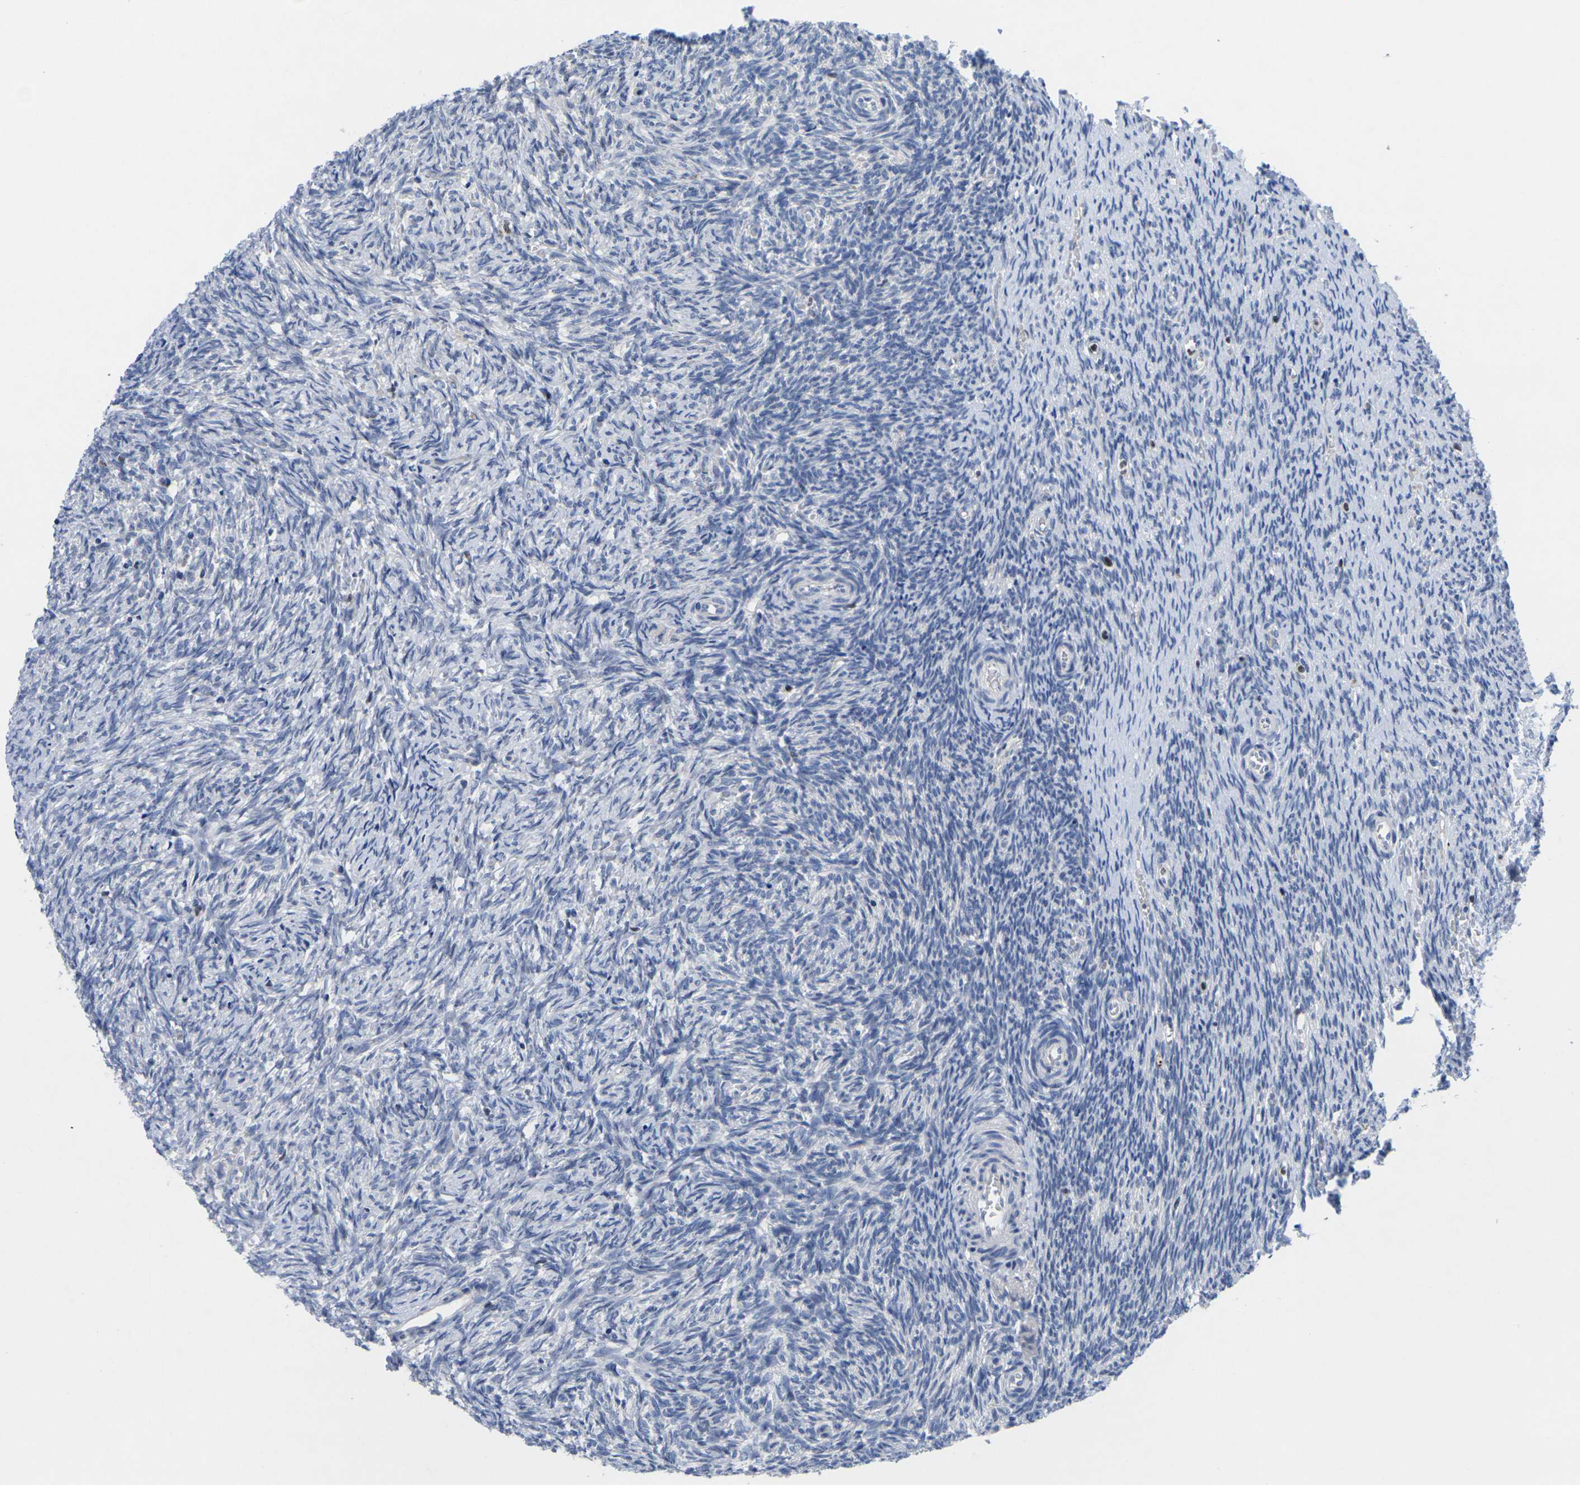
{"staining": {"intensity": "negative", "quantity": "none", "location": "none"}, "tissue": "ovary", "cell_type": "Ovarian stroma cells", "image_type": "normal", "snomed": [{"axis": "morphology", "description": "Normal tissue, NOS"}, {"axis": "topography", "description": "Ovary"}], "caption": "This is a image of immunohistochemistry staining of normal ovary, which shows no staining in ovarian stroma cells.", "gene": "IKZF1", "patient": {"sex": "female", "age": 41}}